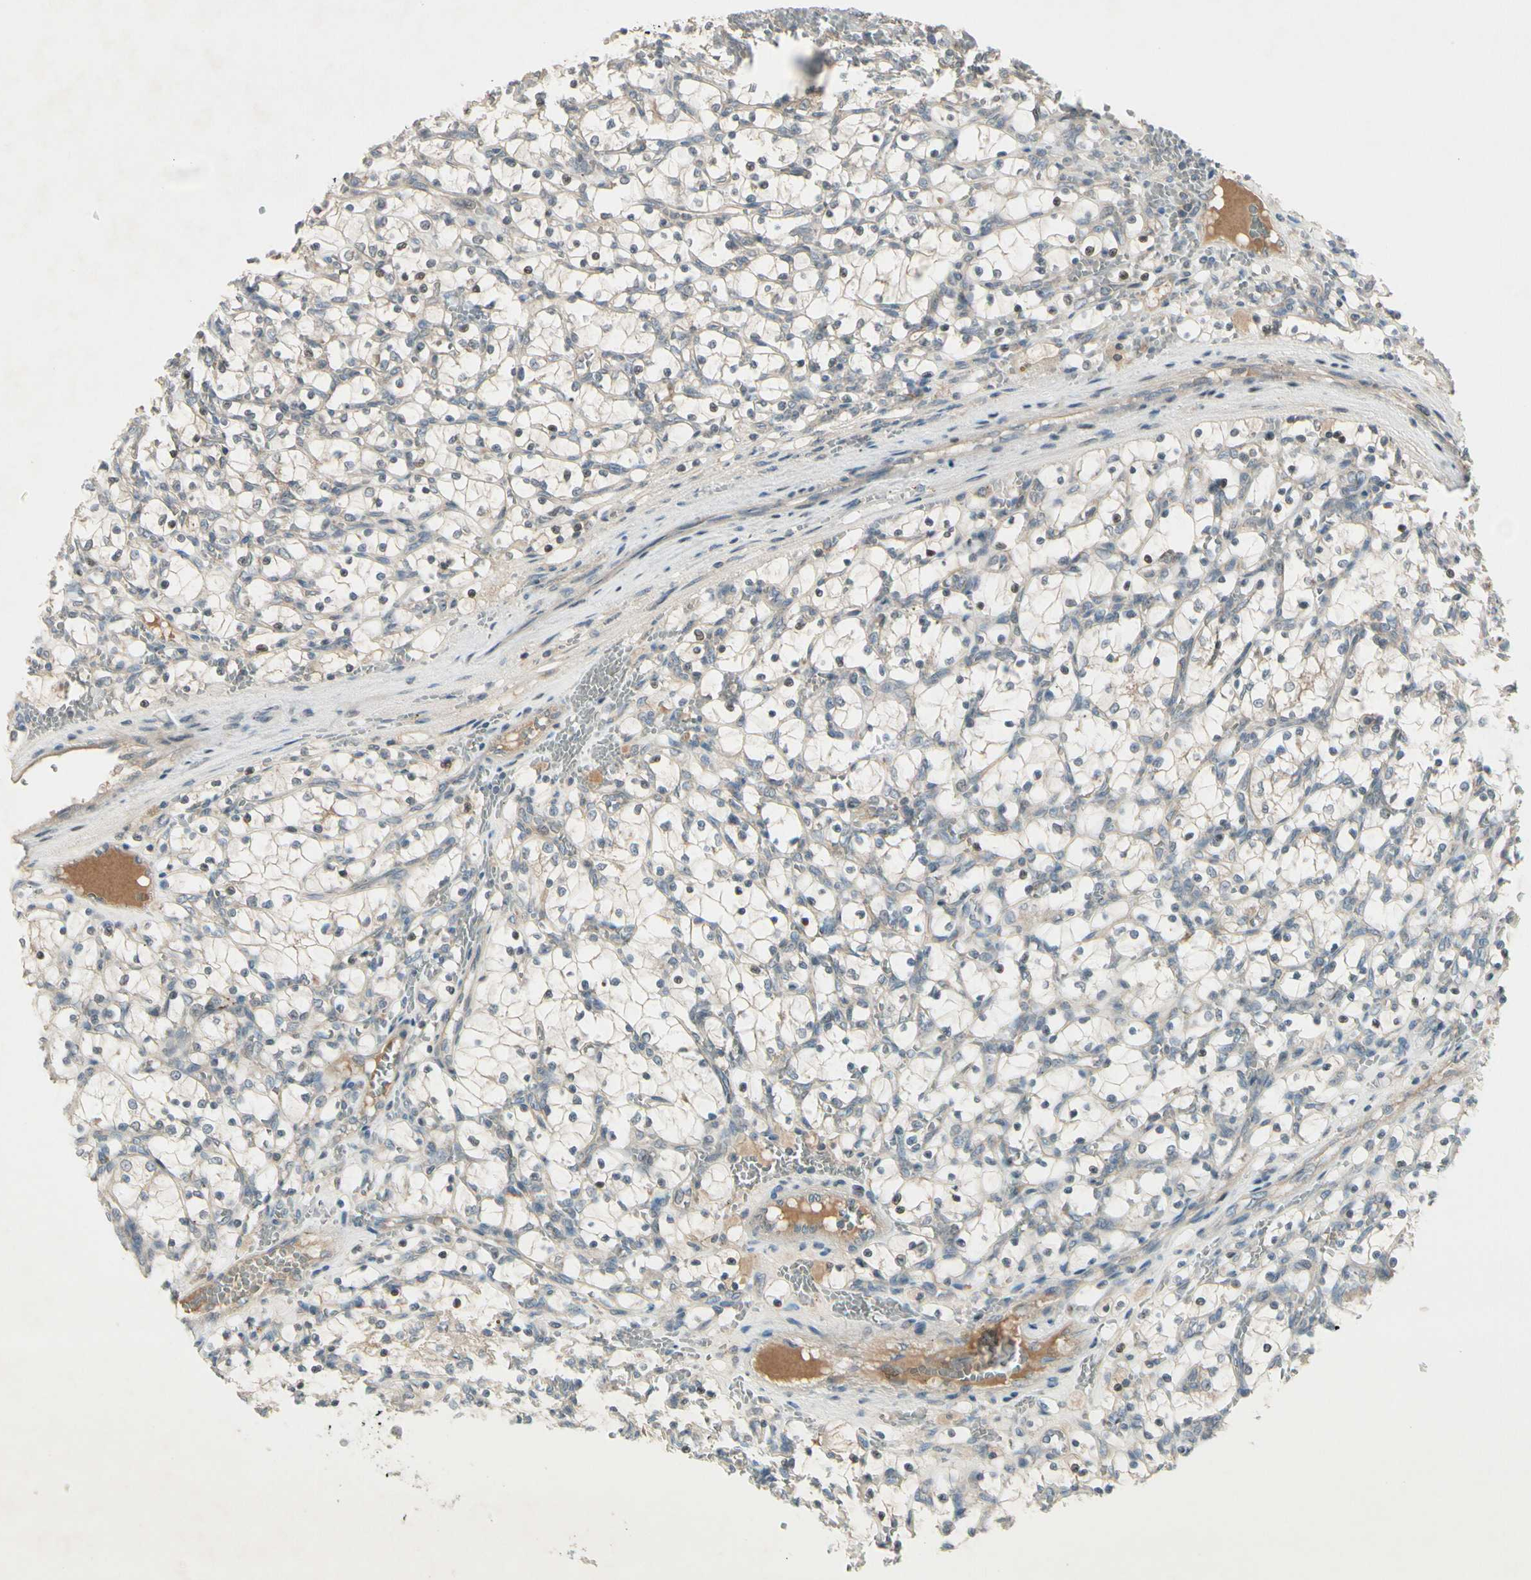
{"staining": {"intensity": "negative", "quantity": "none", "location": "none"}, "tissue": "renal cancer", "cell_type": "Tumor cells", "image_type": "cancer", "snomed": [{"axis": "morphology", "description": "Adenocarcinoma, NOS"}, {"axis": "topography", "description": "Kidney"}], "caption": "A high-resolution histopathology image shows IHC staining of renal adenocarcinoma, which displays no significant positivity in tumor cells.", "gene": "FHDC1", "patient": {"sex": "female", "age": 69}}